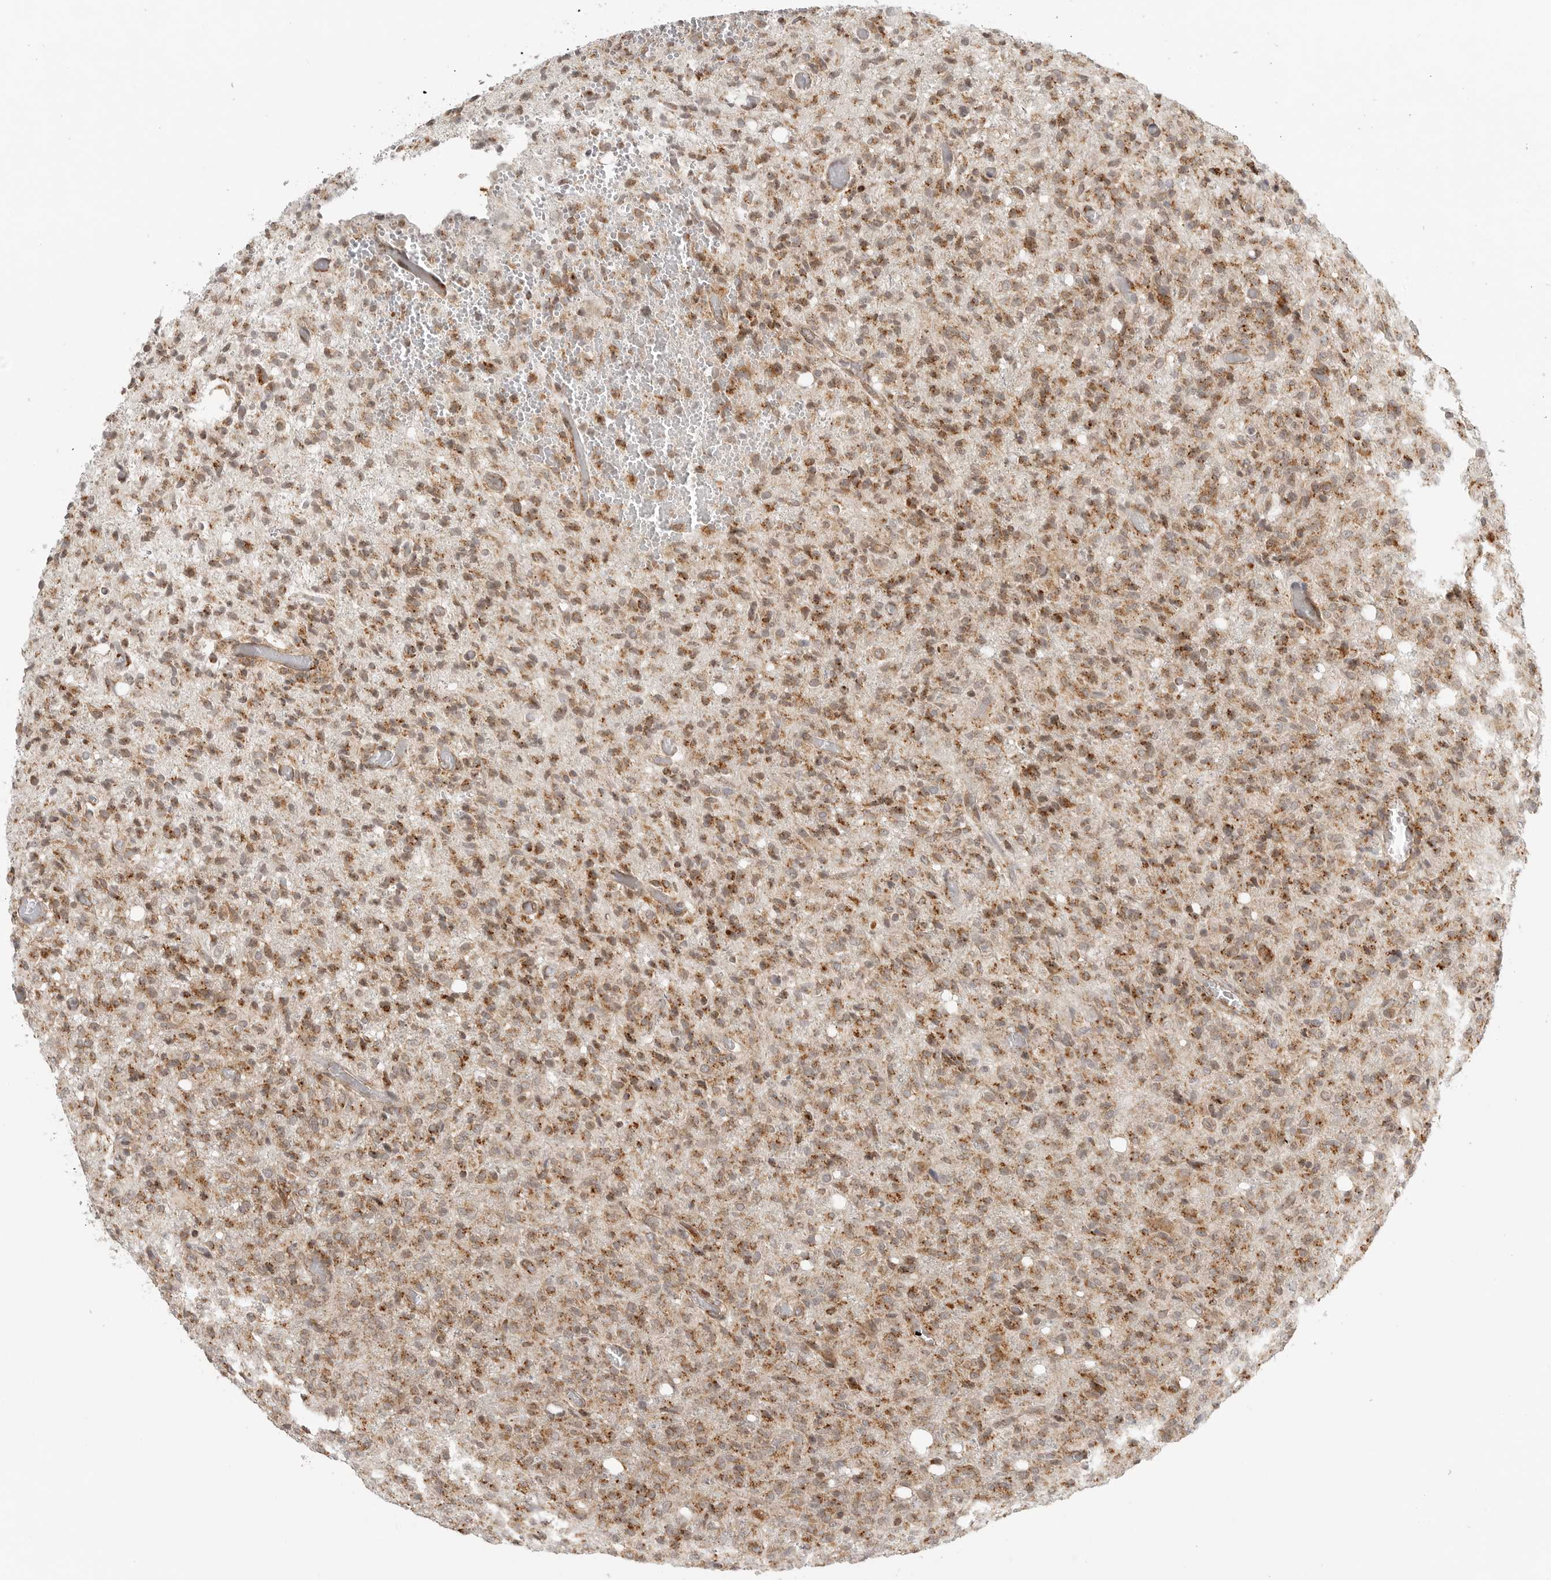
{"staining": {"intensity": "moderate", "quantity": ">75%", "location": "cytoplasmic/membranous"}, "tissue": "glioma", "cell_type": "Tumor cells", "image_type": "cancer", "snomed": [{"axis": "morphology", "description": "Glioma, malignant, High grade"}, {"axis": "topography", "description": "Brain"}], "caption": "Glioma stained for a protein (brown) exhibits moderate cytoplasmic/membranous positive expression in about >75% of tumor cells.", "gene": "IDUA", "patient": {"sex": "female", "age": 57}}